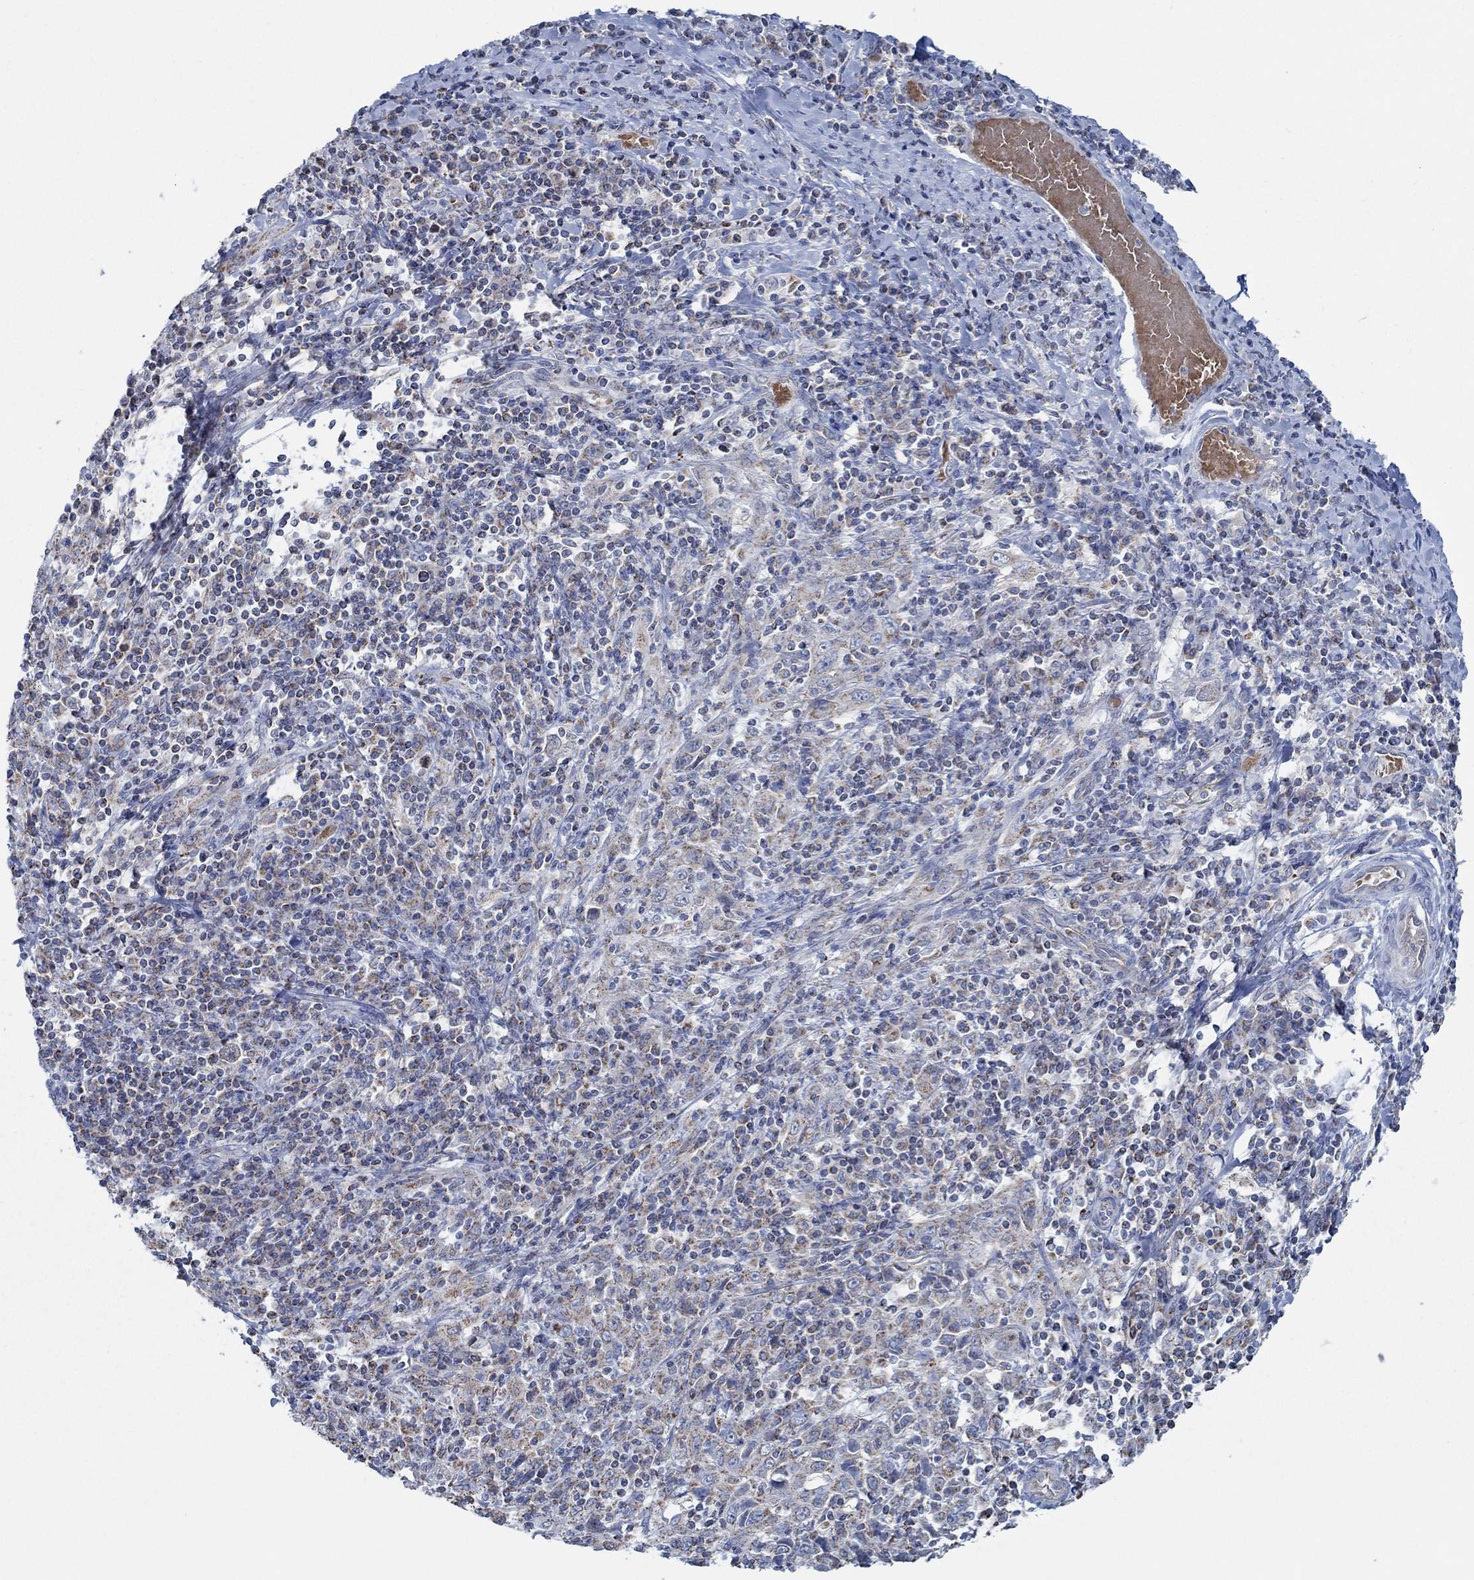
{"staining": {"intensity": "moderate", "quantity": "25%-75%", "location": "cytoplasmic/membranous"}, "tissue": "cervical cancer", "cell_type": "Tumor cells", "image_type": "cancer", "snomed": [{"axis": "morphology", "description": "Squamous cell carcinoma, NOS"}, {"axis": "topography", "description": "Cervix"}], "caption": "Immunohistochemistry staining of squamous cell carcinoma (cervical), which exhibits medium levels of moderate cytoplasmic/membranous positivity in approximately 25%-75% of tumor cells indicating moderate cytoplasmic/membranous protein expression. The staining was performed using DAB (3,3'-diaminobenzidine) (brown) for protein detection and nuclei were counterstained in hematoxylin (blue).", "gene": "GLOD5", "patient": {"sex": "female", "age": 46}}